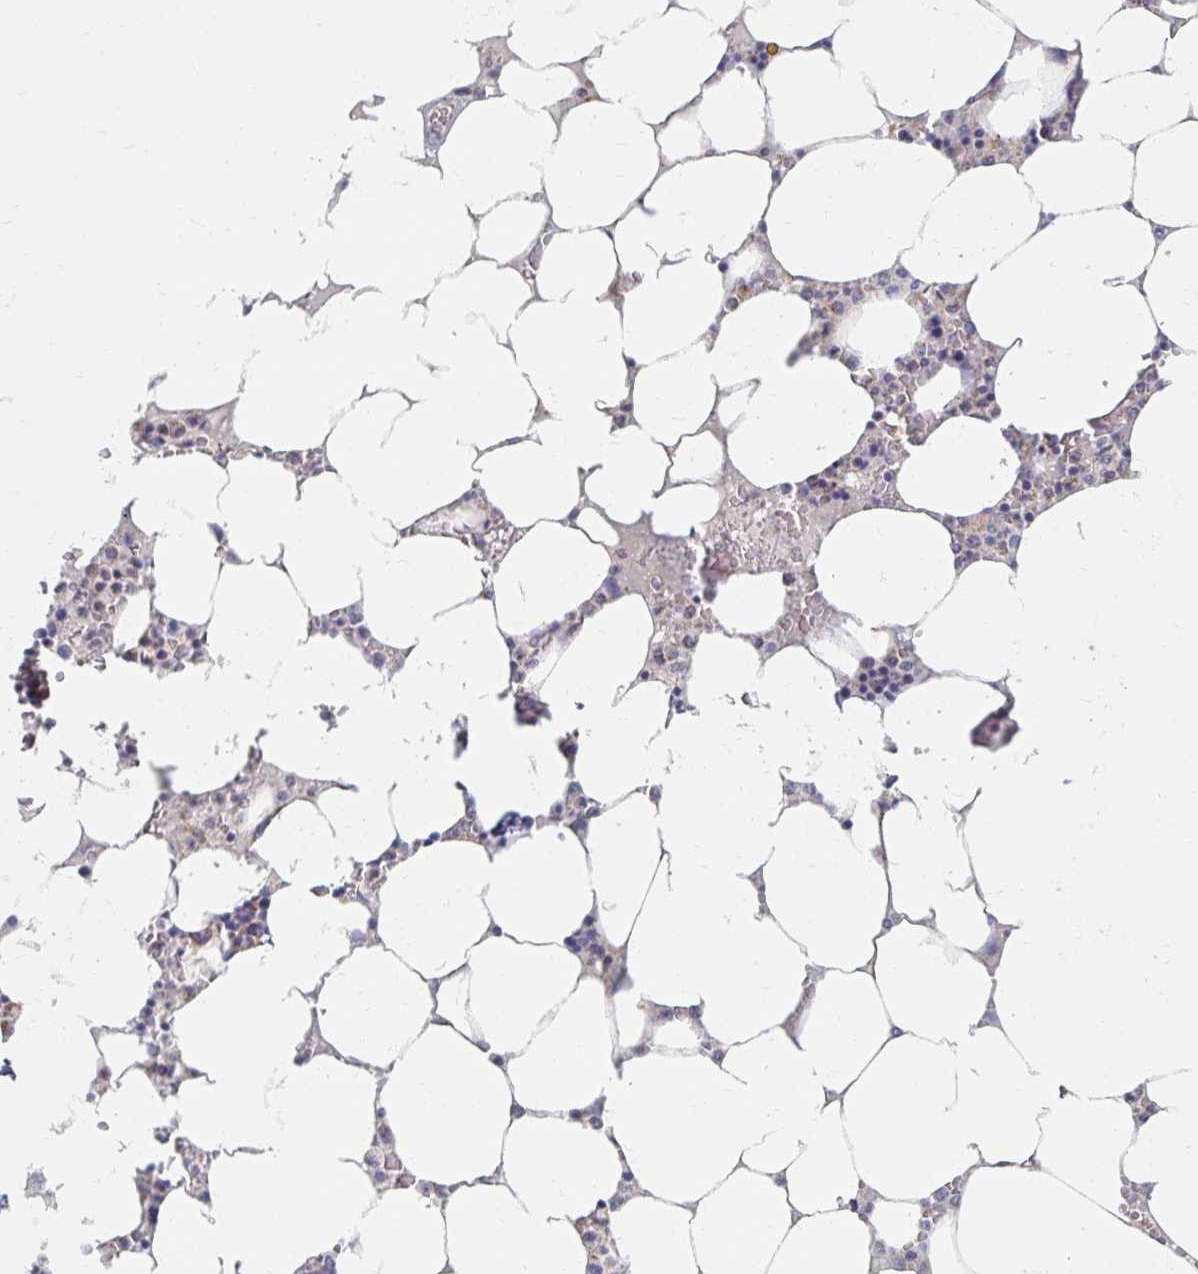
{"staining": {"intensity": "weak", "quantity": "<25%", "location": "cytoplasmic/membranous"}, "tissue": "bone marrow", "cell_type": "Hematopoietic cells", "image_type": "normal", "snomed": [{"axis": "morphology", "description": "Normal tissue, NOS"}, {"axis": "topography", "description": "Bone marrow"}], "caption": "Immunohistochemistry histopathology image of normal human bone marrow stained for a protein (brown), which displays no staining in hematopoietic cells. (DAB immunohistochemistry (IHC) visualized using brightfield microscopy, high magnification).", "gene": "MAVS", "patient": {"sex": "male", "age": 64}}